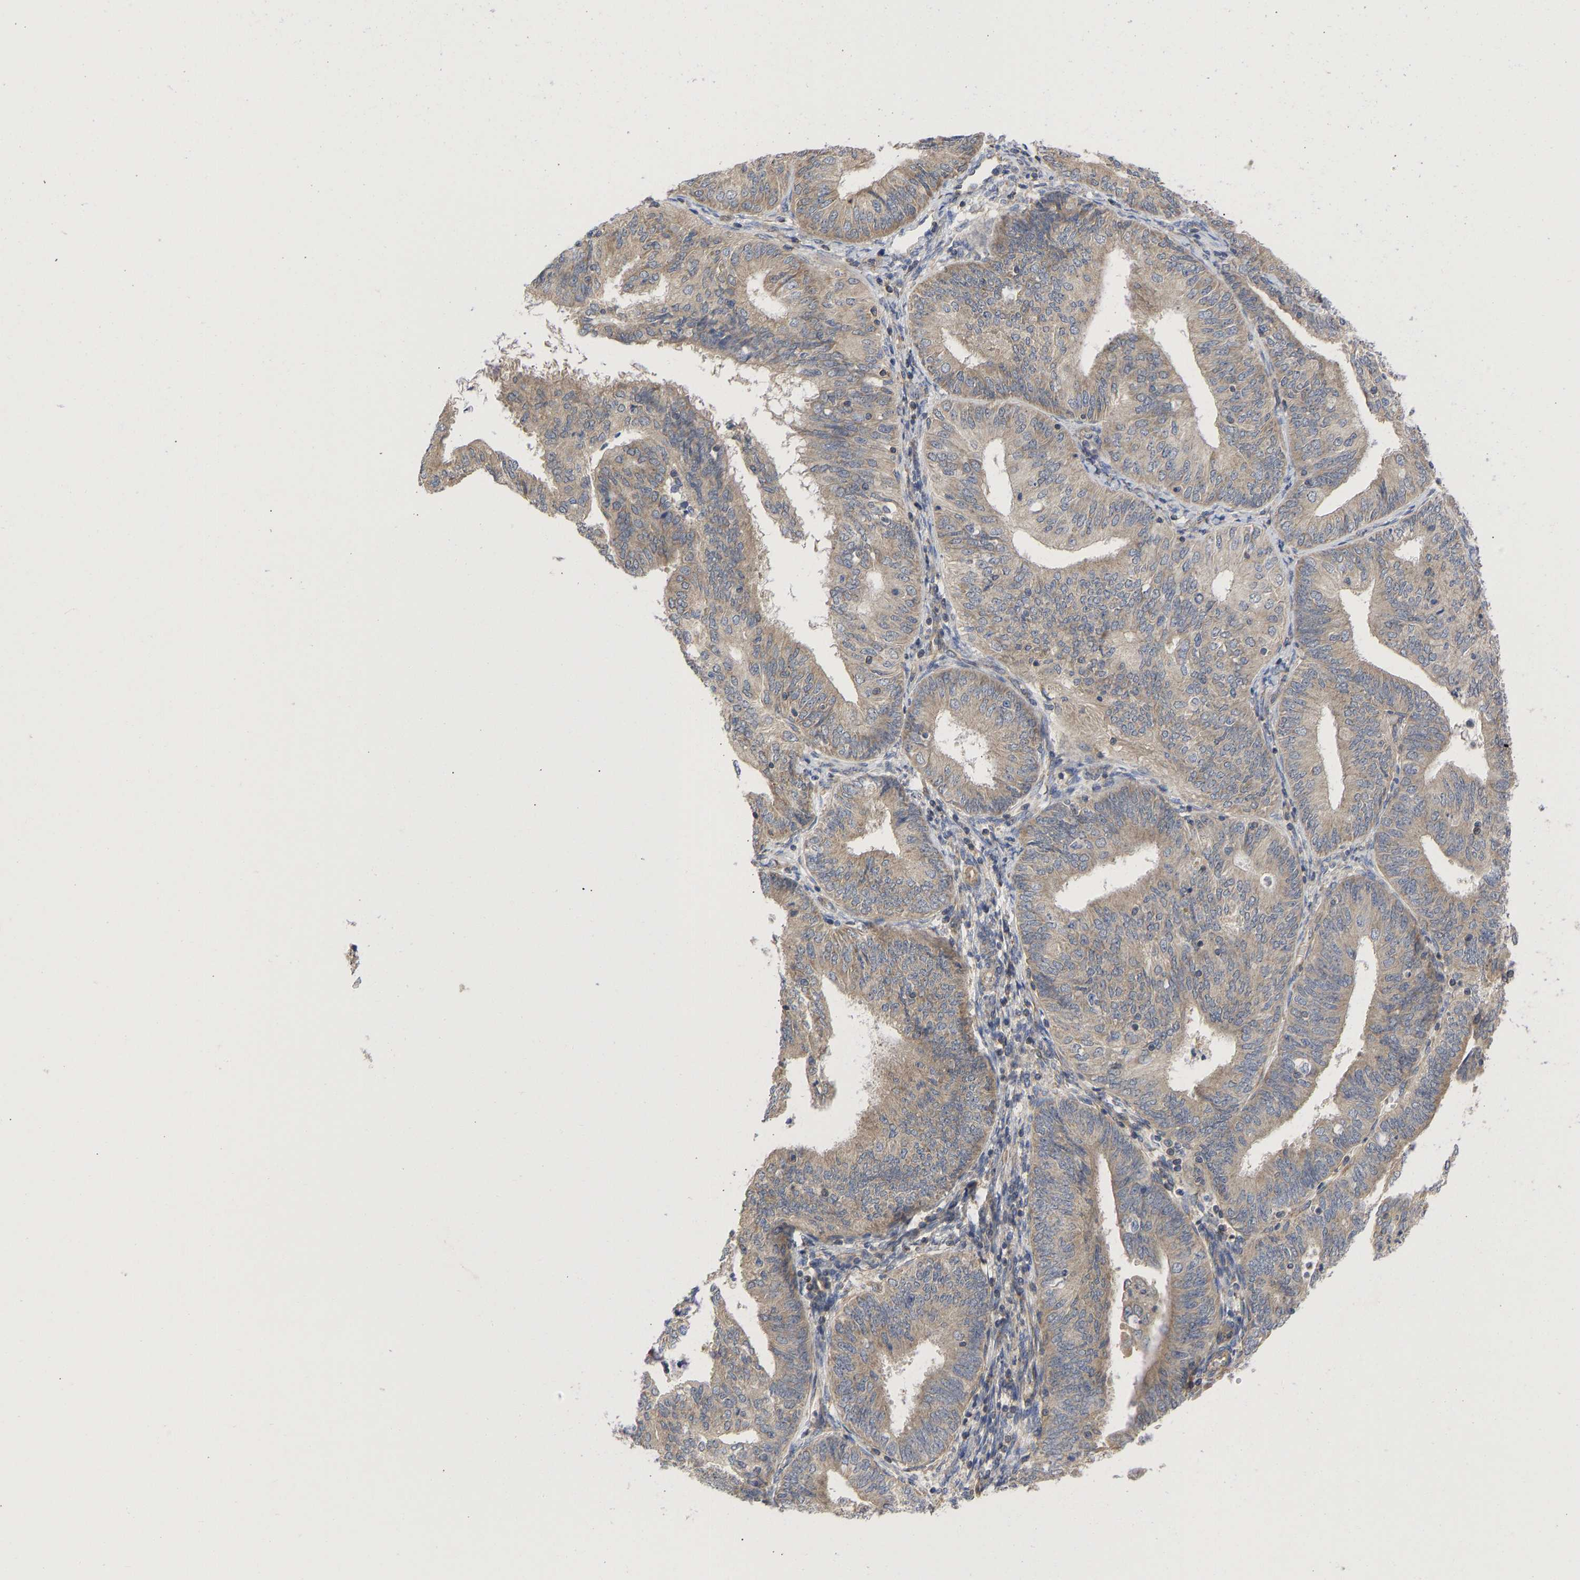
{"staining": {"intensity": "weak", "quantity": ">75%", "location": "cytoplasmic/membranous"}, "tissue": "endometrial cancer", "cell_type": "Tumor cells", "image_type": "cancer", "snomed": [{"axis": "morphology", "description": "Adenocarcinoma, NOS"}, {"axis": "topography", "description": "Endometrium"}], "caption": "Weak cytoplasmic/membranous staining is seen in approximately >75% of tumor cells in endometrial cancer (adenocarcinoma).", "gene": "MAP2K3", "patient": {"sex": "female", "age": 58}}